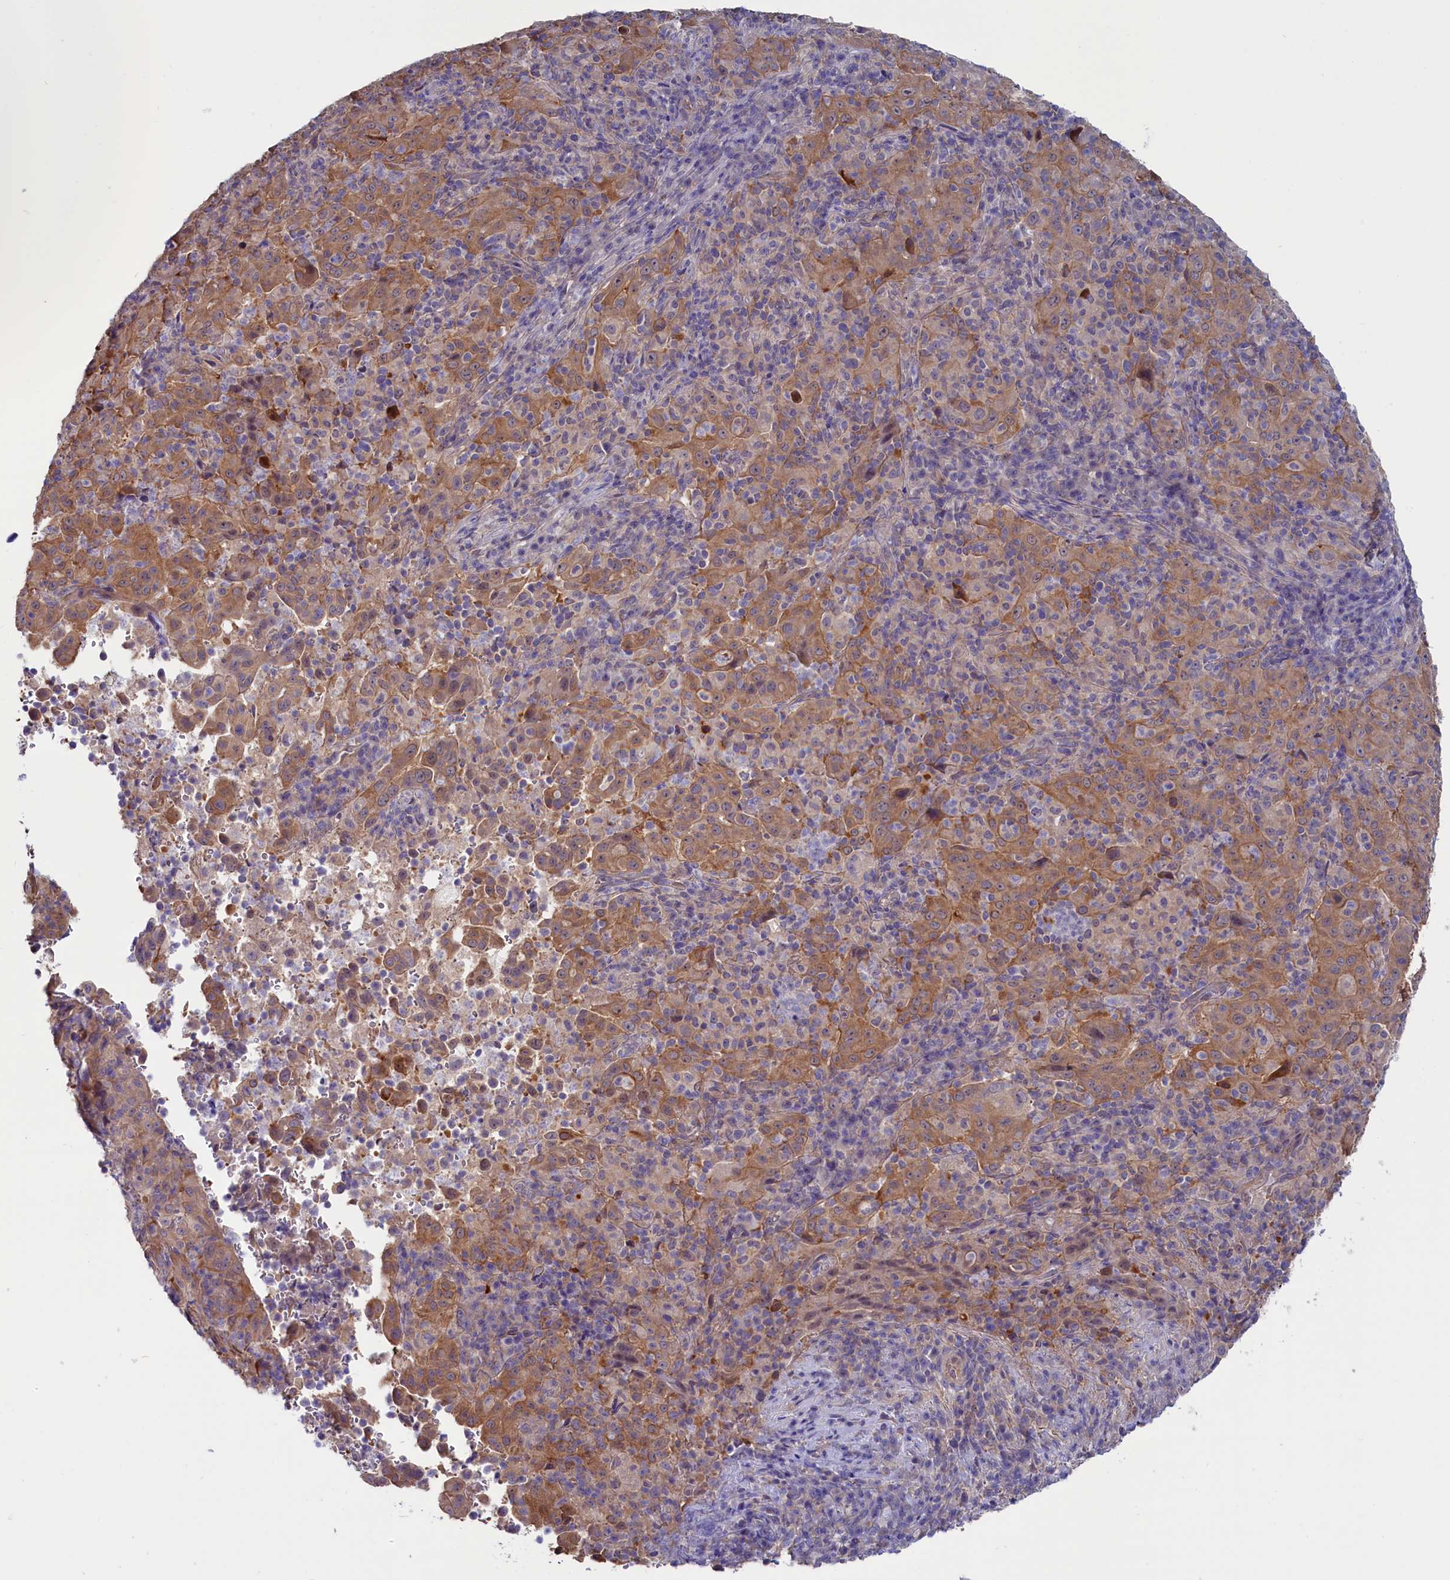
{"staining": {"intensity": "moderate", "quantity": ">75%", "location": "cytoplasmic/membranous"}, "tissue": "pancreatic cancer", "cell_type": "Tumor cells", "image_type": "cancer", "snomed": [{"axis": "morphology", "description": "Adenocarcinoma, NOS"}, {"axis": "topography", "description": "Pancreas"}], "caption": "Tumor cells reveal medium levels of moderate cytoplasmic/membranous positivity in approximately >75% of cells in pancreatic cancer.", "gene": "CIAPIN1", "patient": {"sex": "male", "age": 63}}